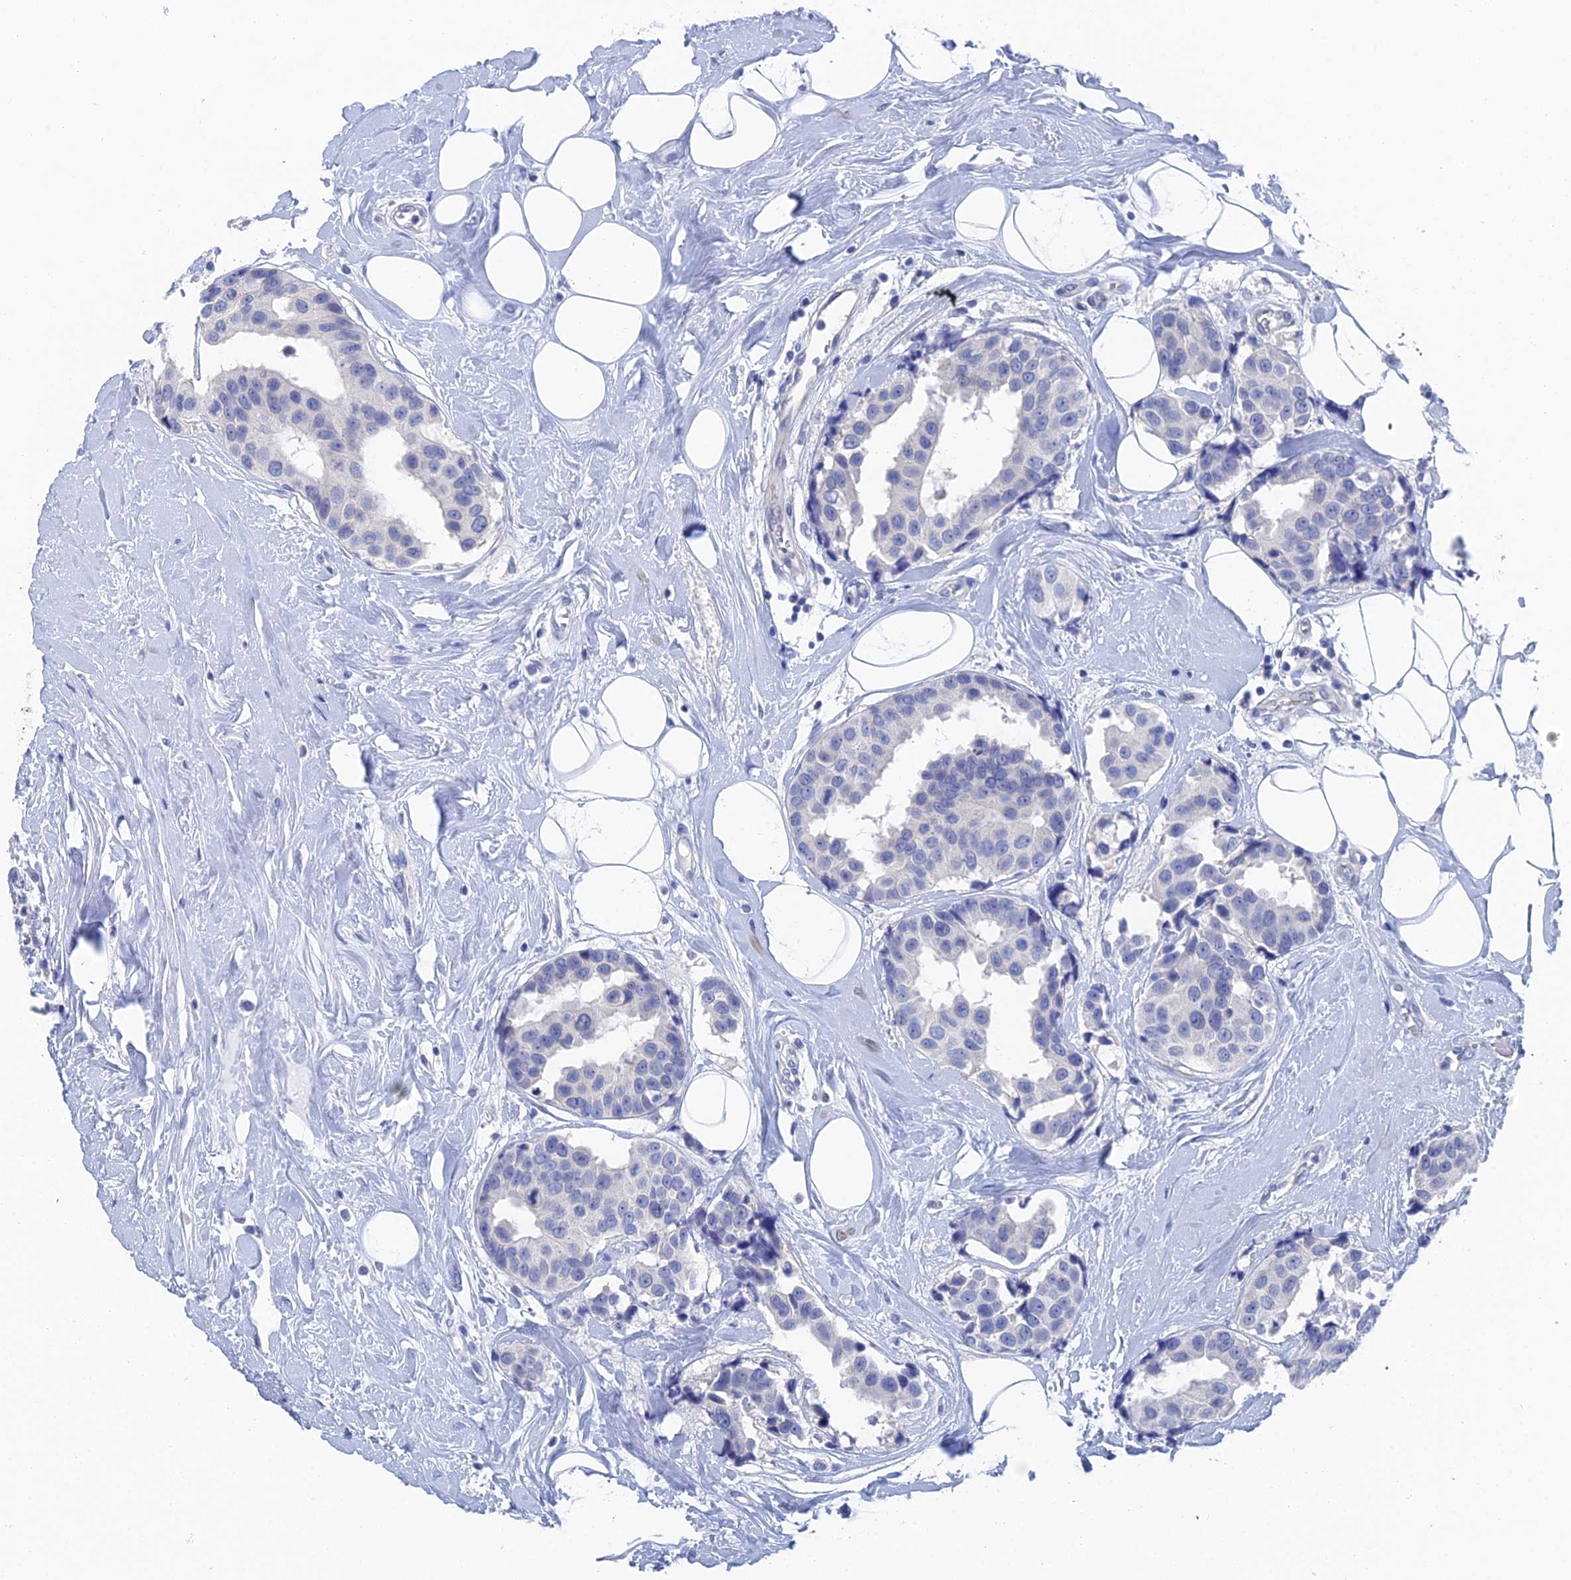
{"staining": {"intensity": "negative", "quantity": "none", "location": "none"}, "tissue": "breast cancer", "cell_type": "Tumor cells", "image_type": "cancer", "snomed": [{"axis": "morphology", "description": "Normal tissue, NOS"}, {"axis": "morphology", "description": "Duct carcinoma"}, {"axis": "topography", "description": "Breast"}], "caption": "A photomicrograph of human breast cancer (infiltrating ductal carcinoma) is negative for staining in tumor cells.", "gene": "GFAP", "patient": {"sex": "female", "age": 39}}